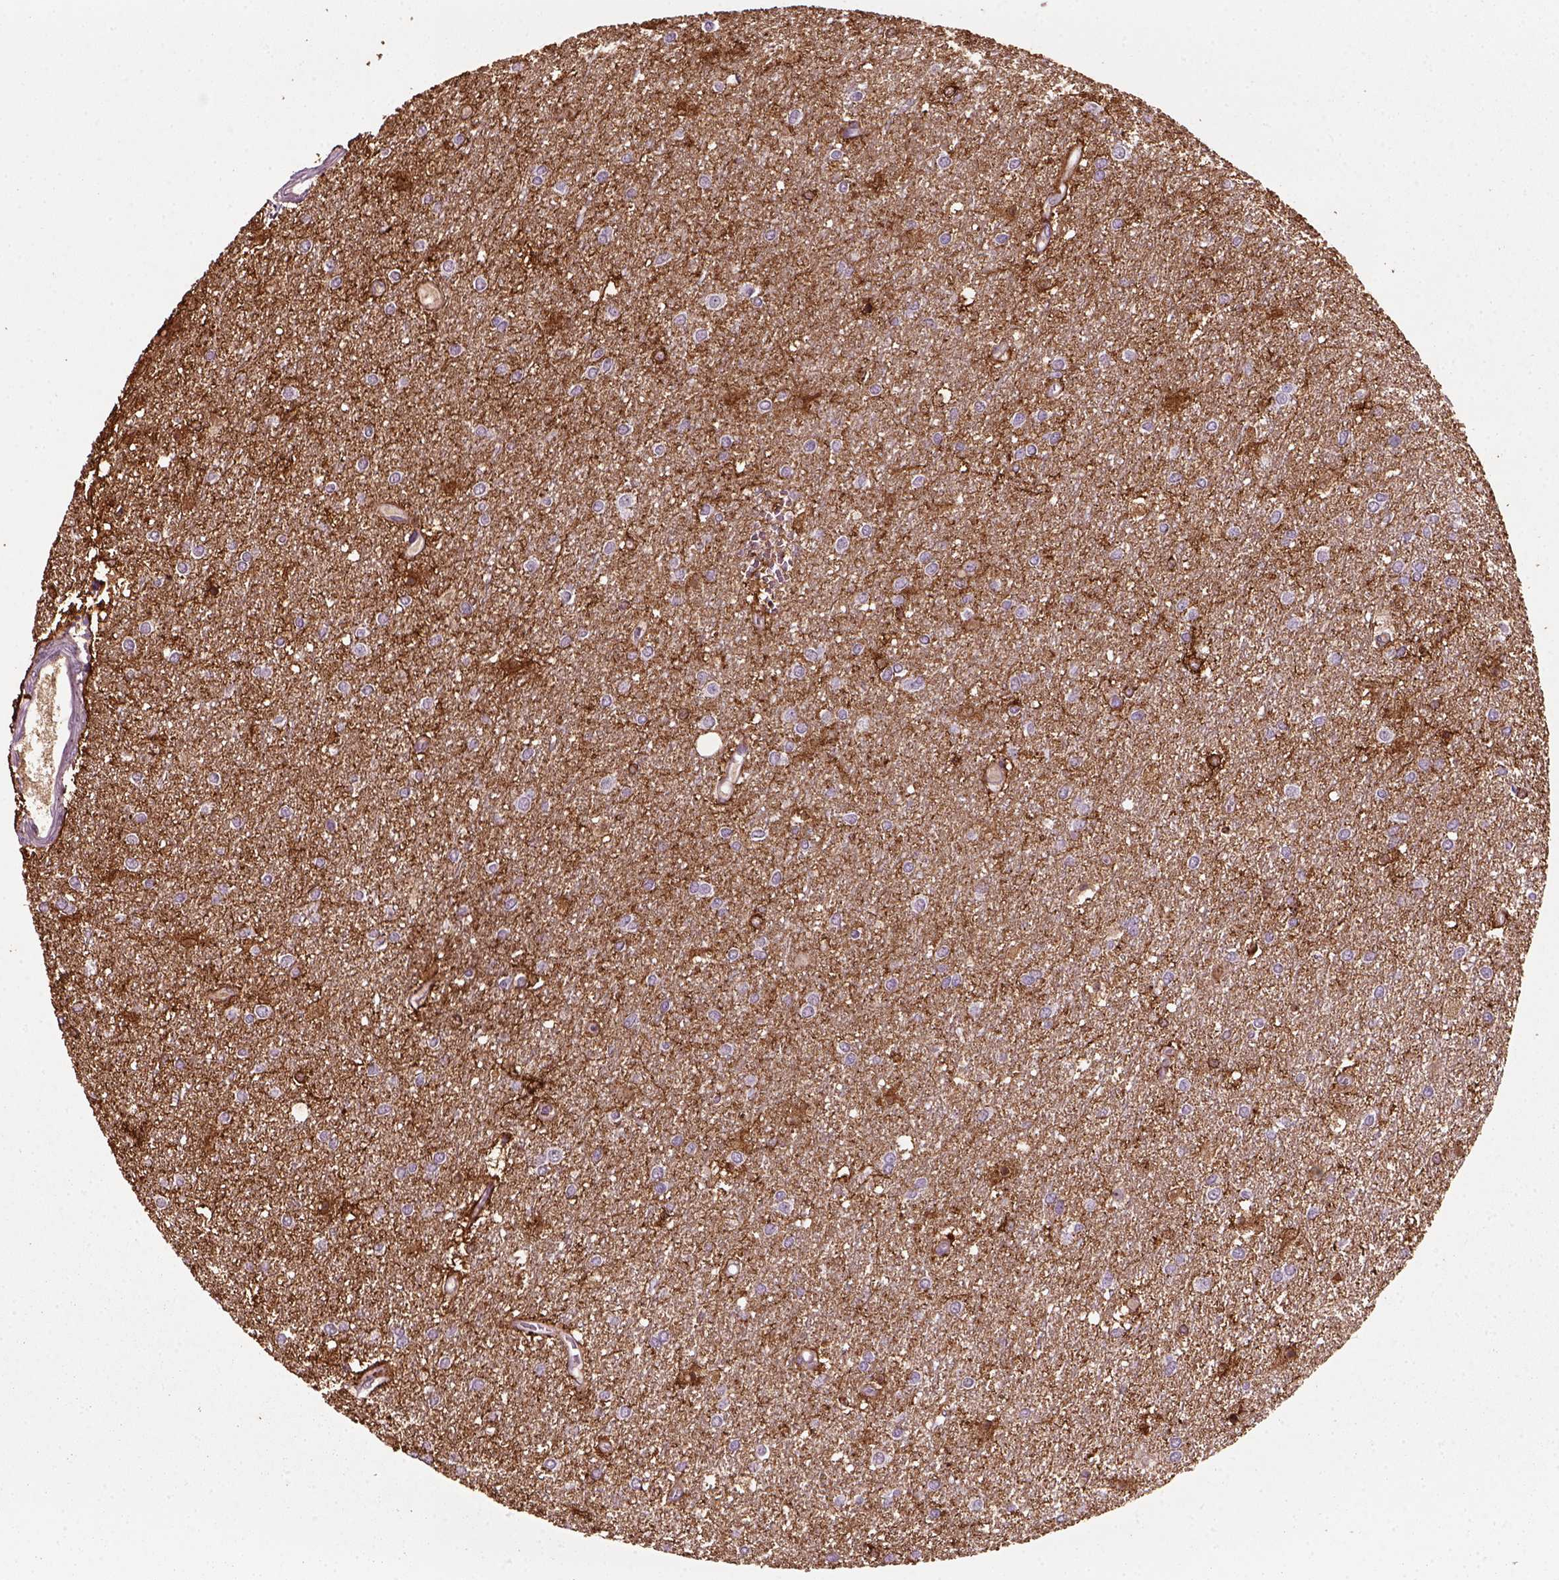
{"staining": {"intensity": "negative", "quantity": "none", "location": "none"}, "tissue": "glioma", "cell_type": "Tumor cells", "image_type": "cancer", "snomed": [{"axis": "morphology", "description": "Glioma, malignant, High grade"}, {"axis": "topography", "description": "Brain"}], "caption": "Image shows no significant protein staining in tumor cells of glioma.", "gene": "MARCKS", "patient": {"sex": "female", "age": 61}}